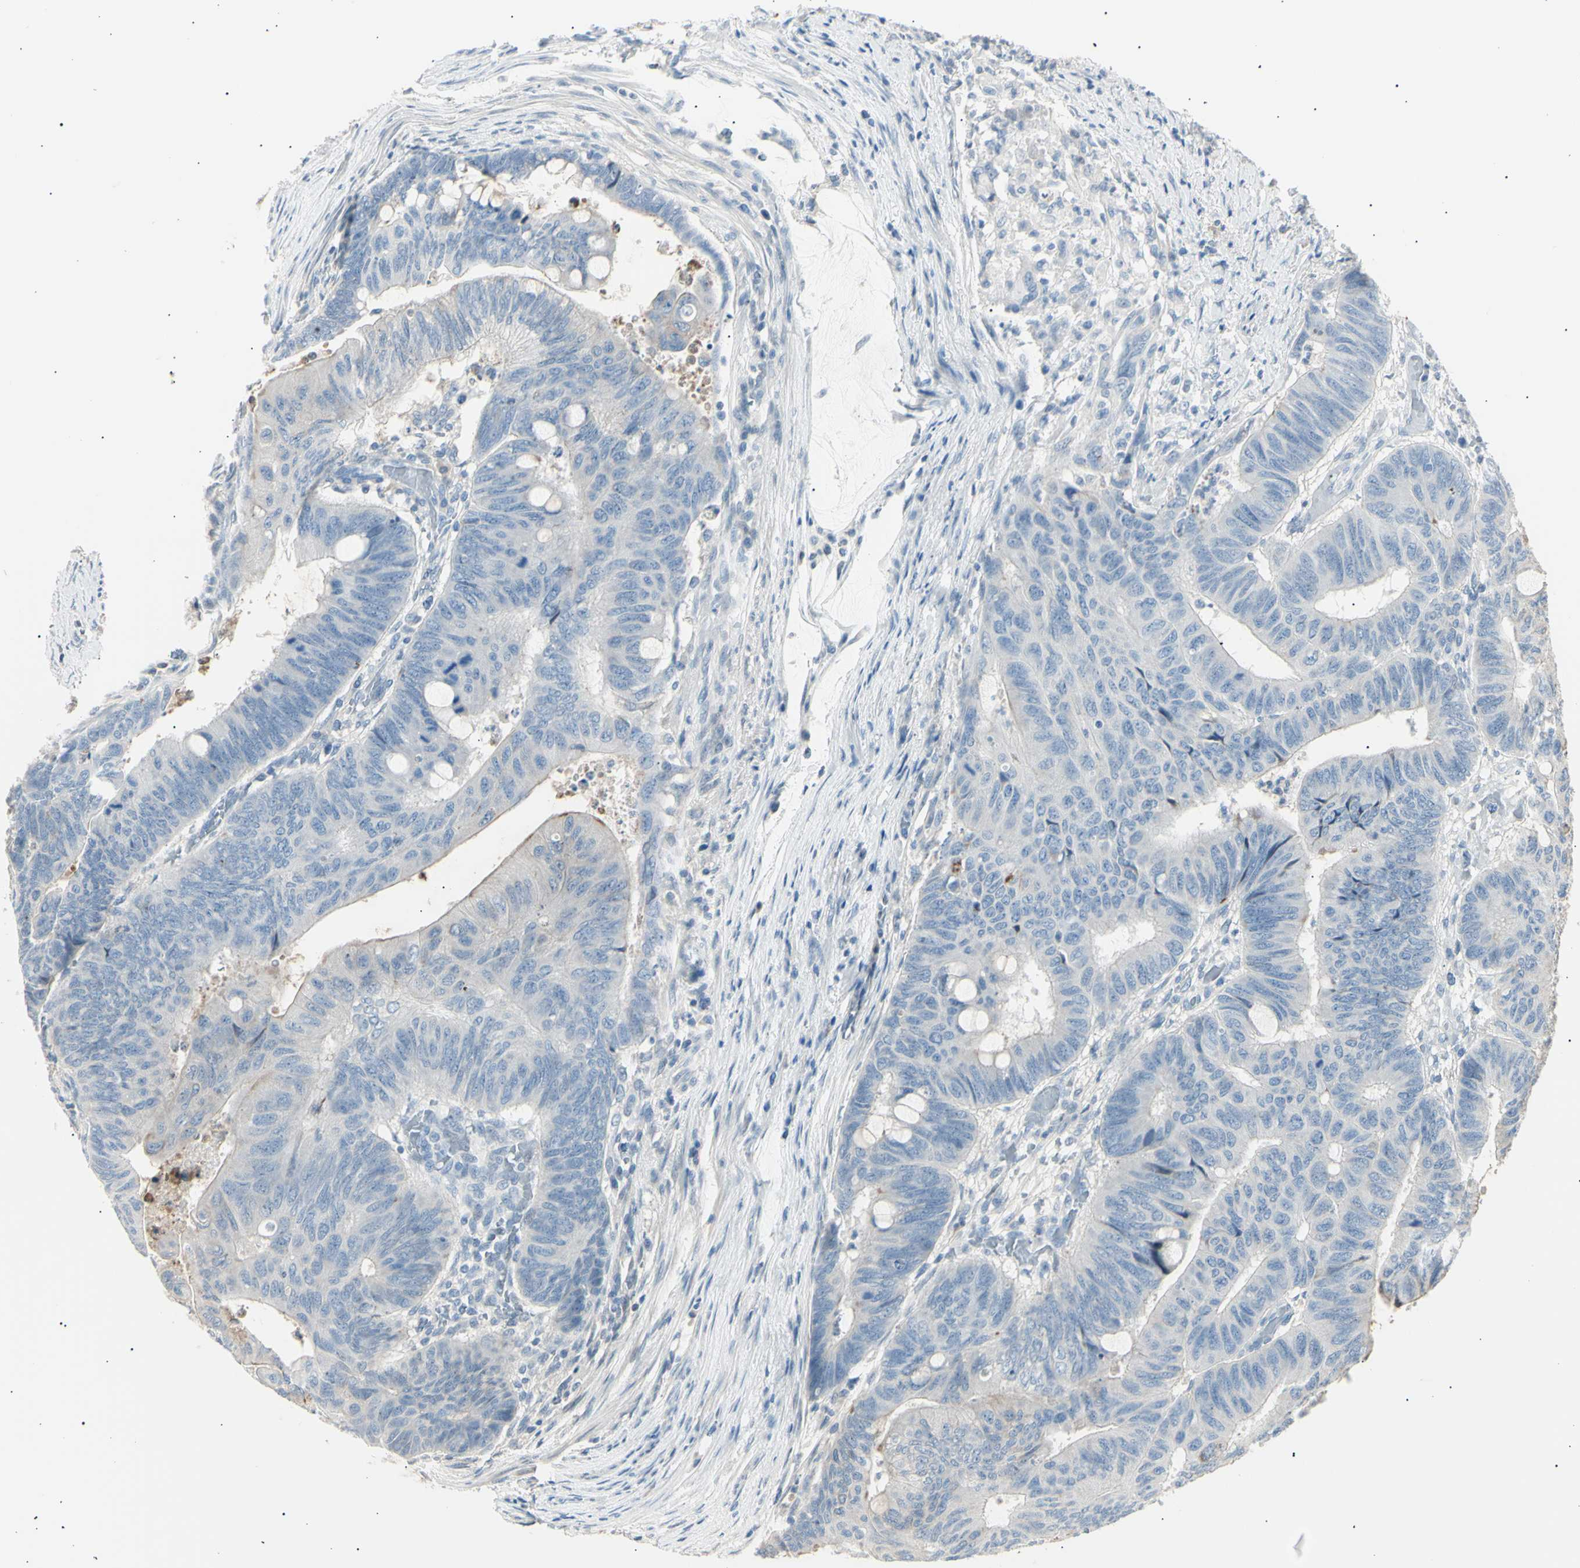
{"staining": {"intensity": "weak", "quantity": "<25%", "location": "cytoplasmic/membranous"}, "tissue": "colorectal cancer", "cell_type": "Tumor cells", "image_type": "cancer", "snomed": [{"axis": "morphology", "description": "Normal tissue, NOS"}, {"axis": "morphology", "description": "Adenocarcinoma, NOS"}, {"axis": "topography", "description": "Rectum"}, {"axis": "topography", "description": "Peripheral nerve tissue"}], "caption": "A photomicrograph of human colorectal cancer (adenocarcinoma) is negative for staining in tumor cells. (Stains: DAB (3,3'-diaminobenzidine) immunohistochemistry with hematoxylin counter stain, Microscopy: brightfield microscopy at high magnification).", "gene": "LHPP", "patient": {"sex": "male", "age": 92}}